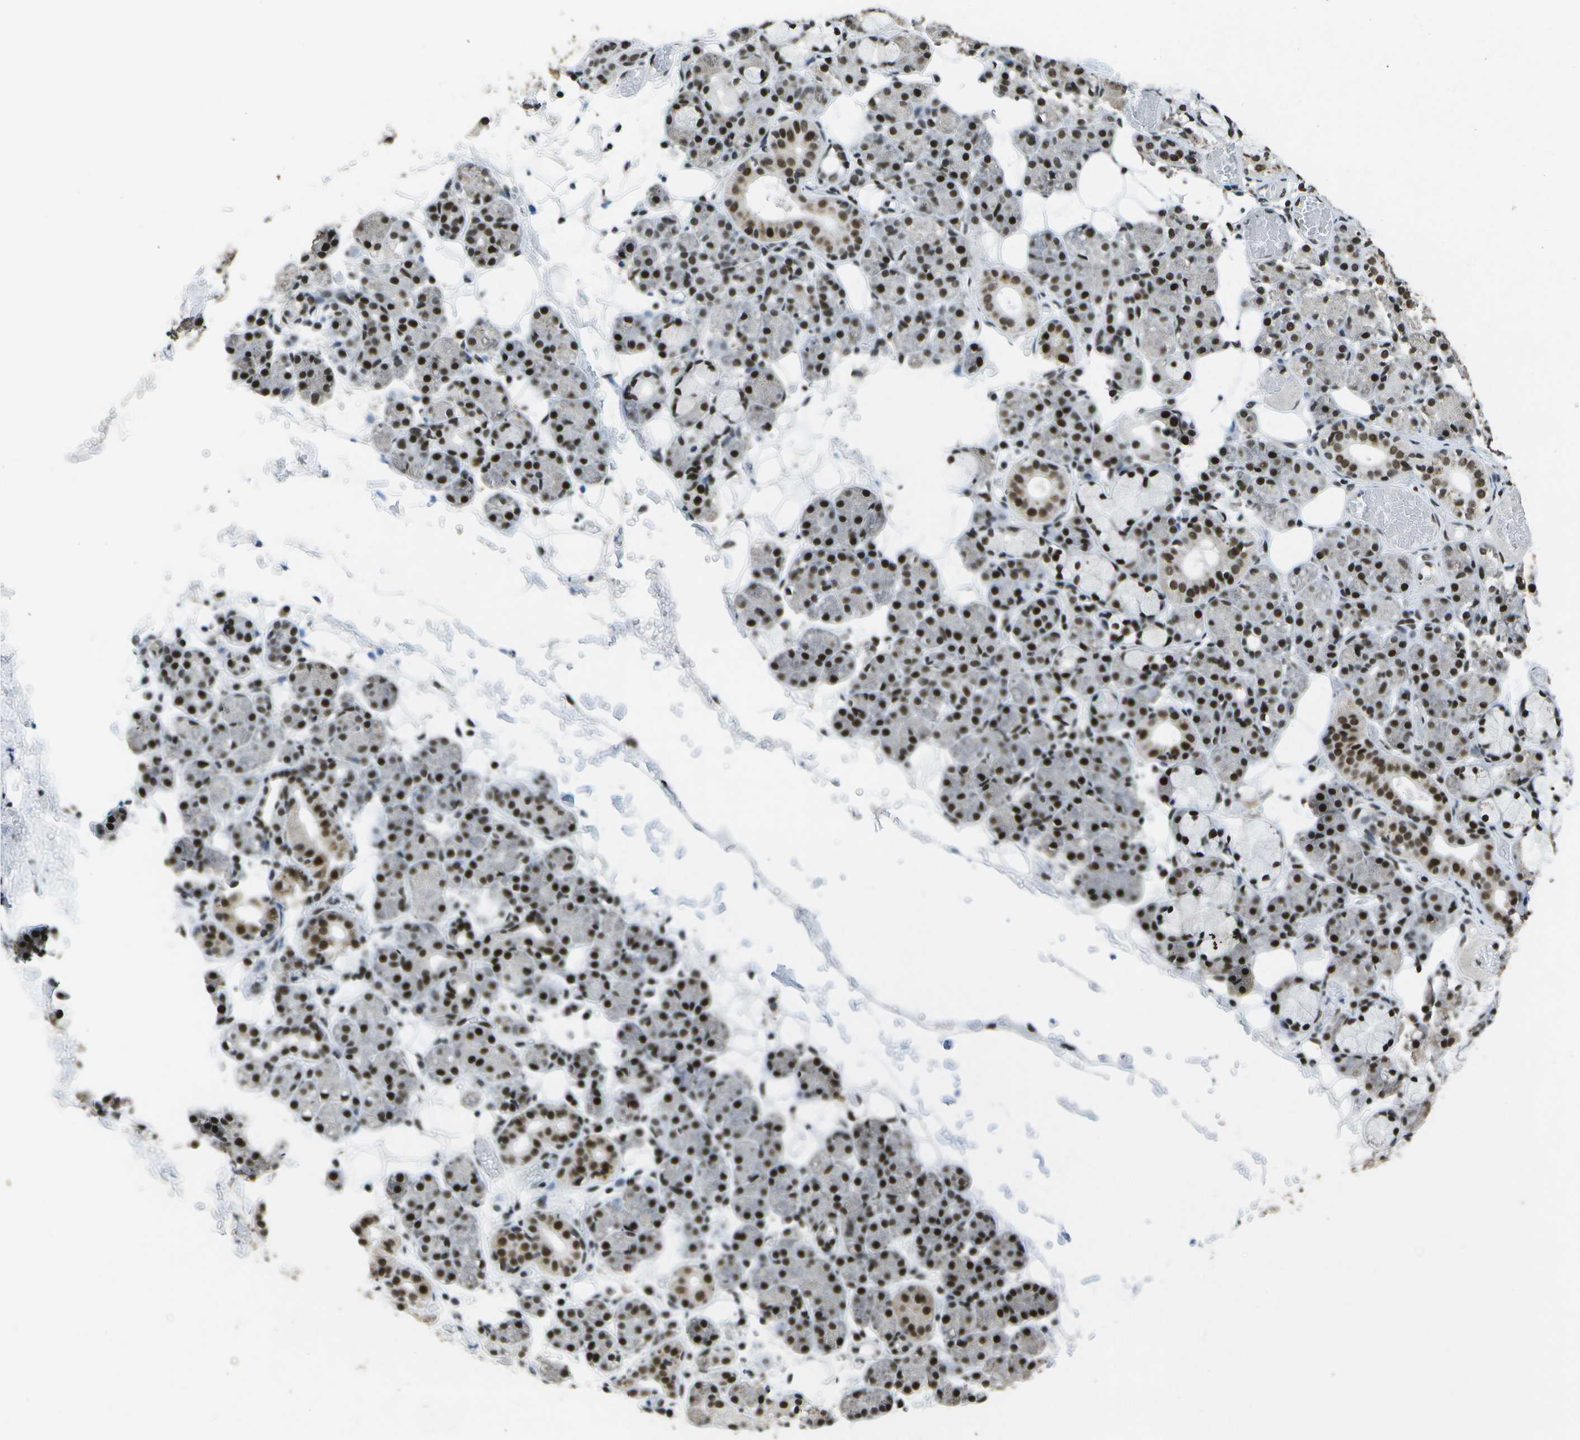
{"staining": {"intensity": "strong", "quantity": "25%-75%", "location": "nuclear"}, "tissue": "salivary gland", "cell_type": "Glandular cells", "image_type": "normal", "snomed": [{"axis": "morphology", "description": "Normal tissue, NOS"}, {"axis": "topography", "description": "Salivary gland"}], "caption": "High-power microscopy captured an IHC histopathology image of normal salivary gland, revealing strong nuclear positivity in approximately 25%-75% of glandular cells. The protein is stained brown, and the nuclei are stained in blue (DAB IHC with brightfield microscopy, high magnification).", "gene": "NSRP1", "patient": {"sex": "male", "age": 63}}